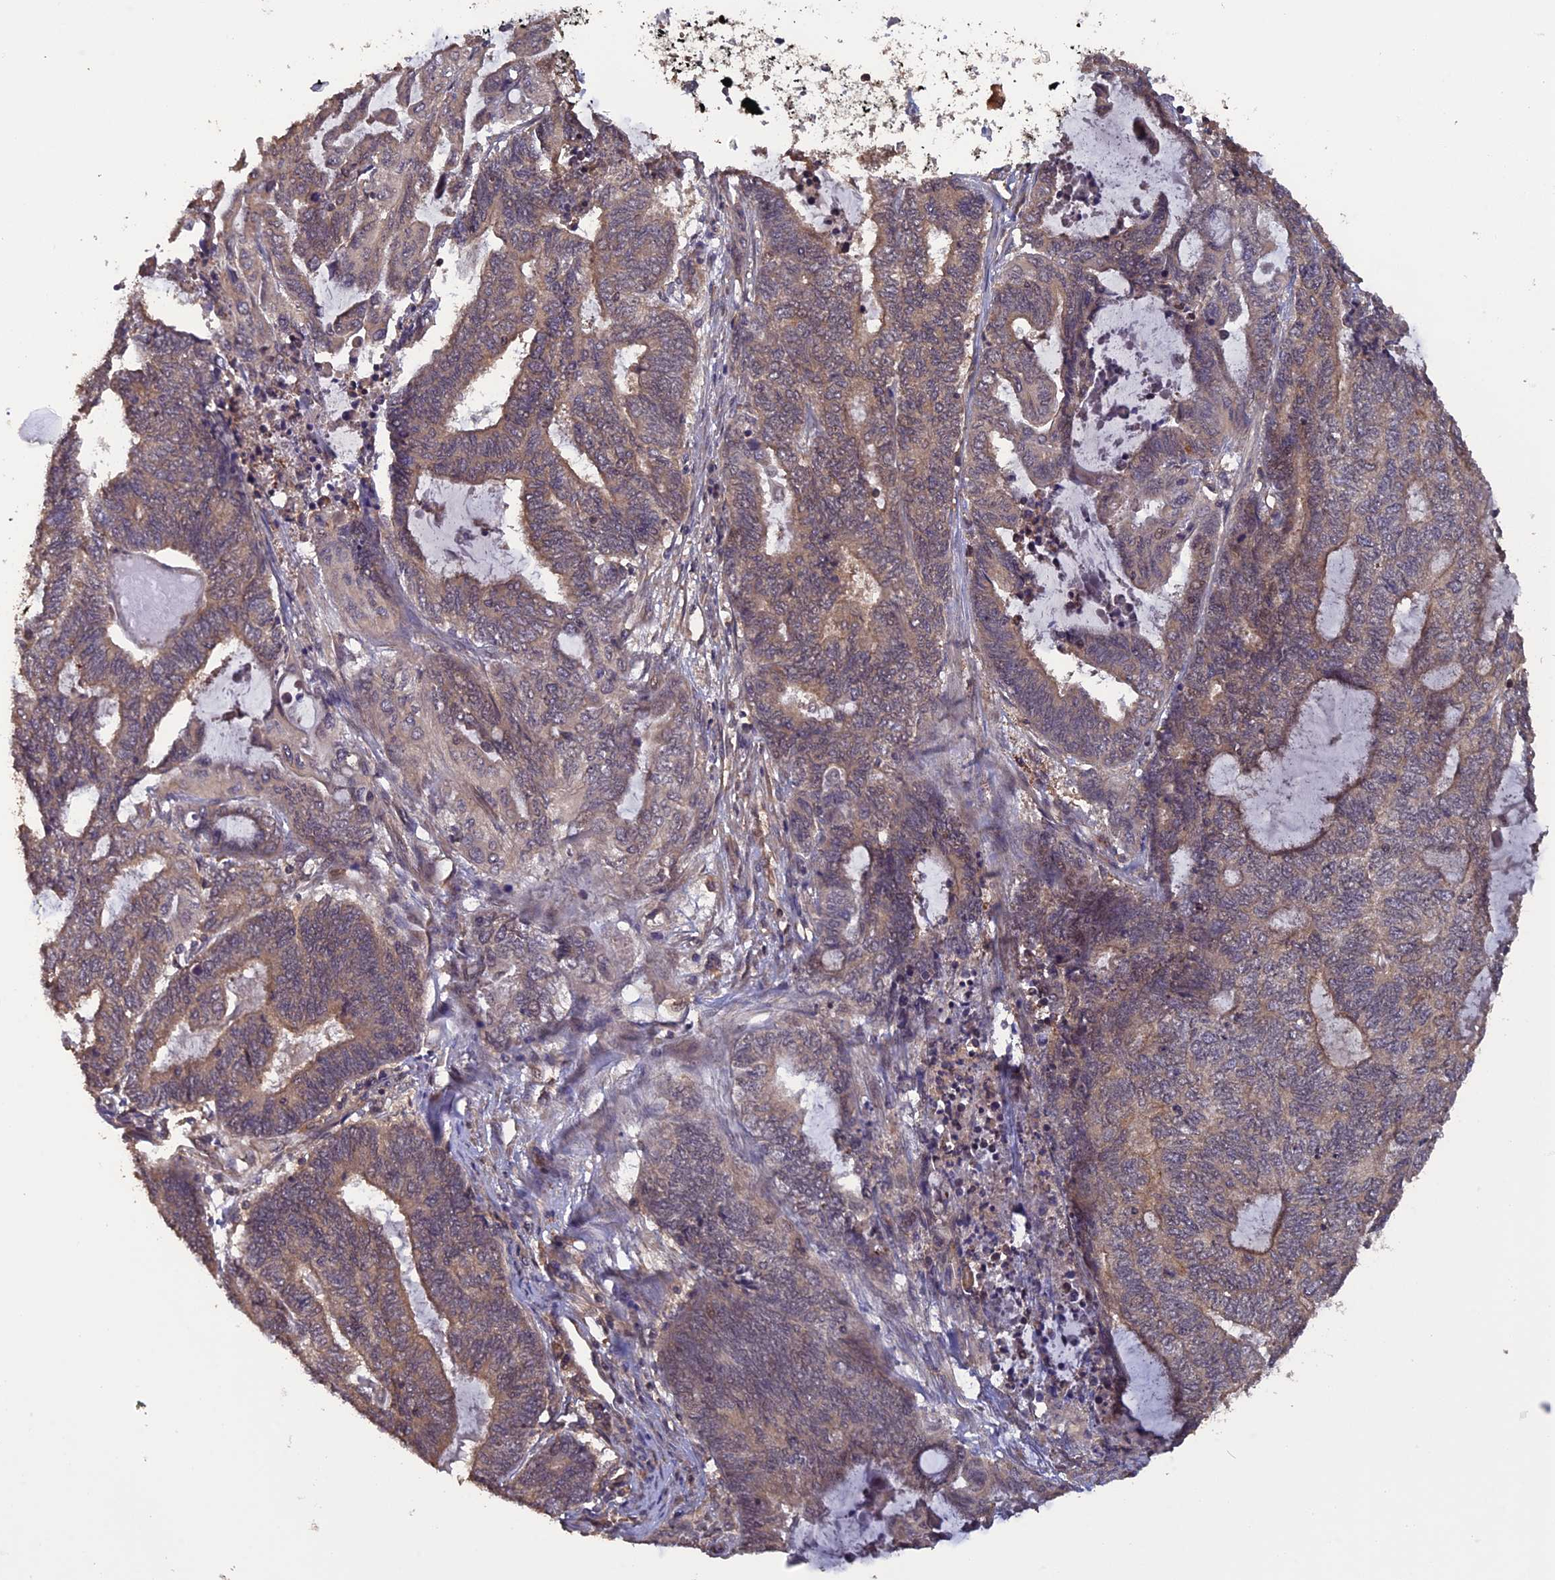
{"staining": {"intensity": "weak", "quantity": ">75%", "location": "cytoplasmic/membranous"}, "tissue": "endometrial cancer", "cell_type": "Tumor cells", "image_type": "cancer", "snomed": [{"axis": "morphology", "description": "Adenocarcinoma, NOS"}, {"axis": "topography", "description": "Uterus"}, {"axis": "topography", "description": "Endometrium"}], "caption": "Tumor cells exhibit low levels of weak cytoplasmic/membranous staining in about >75% of cells in human endometrial cancer.", "gene": "LIN37", "patient": {"sex": "female", "age": 70}}